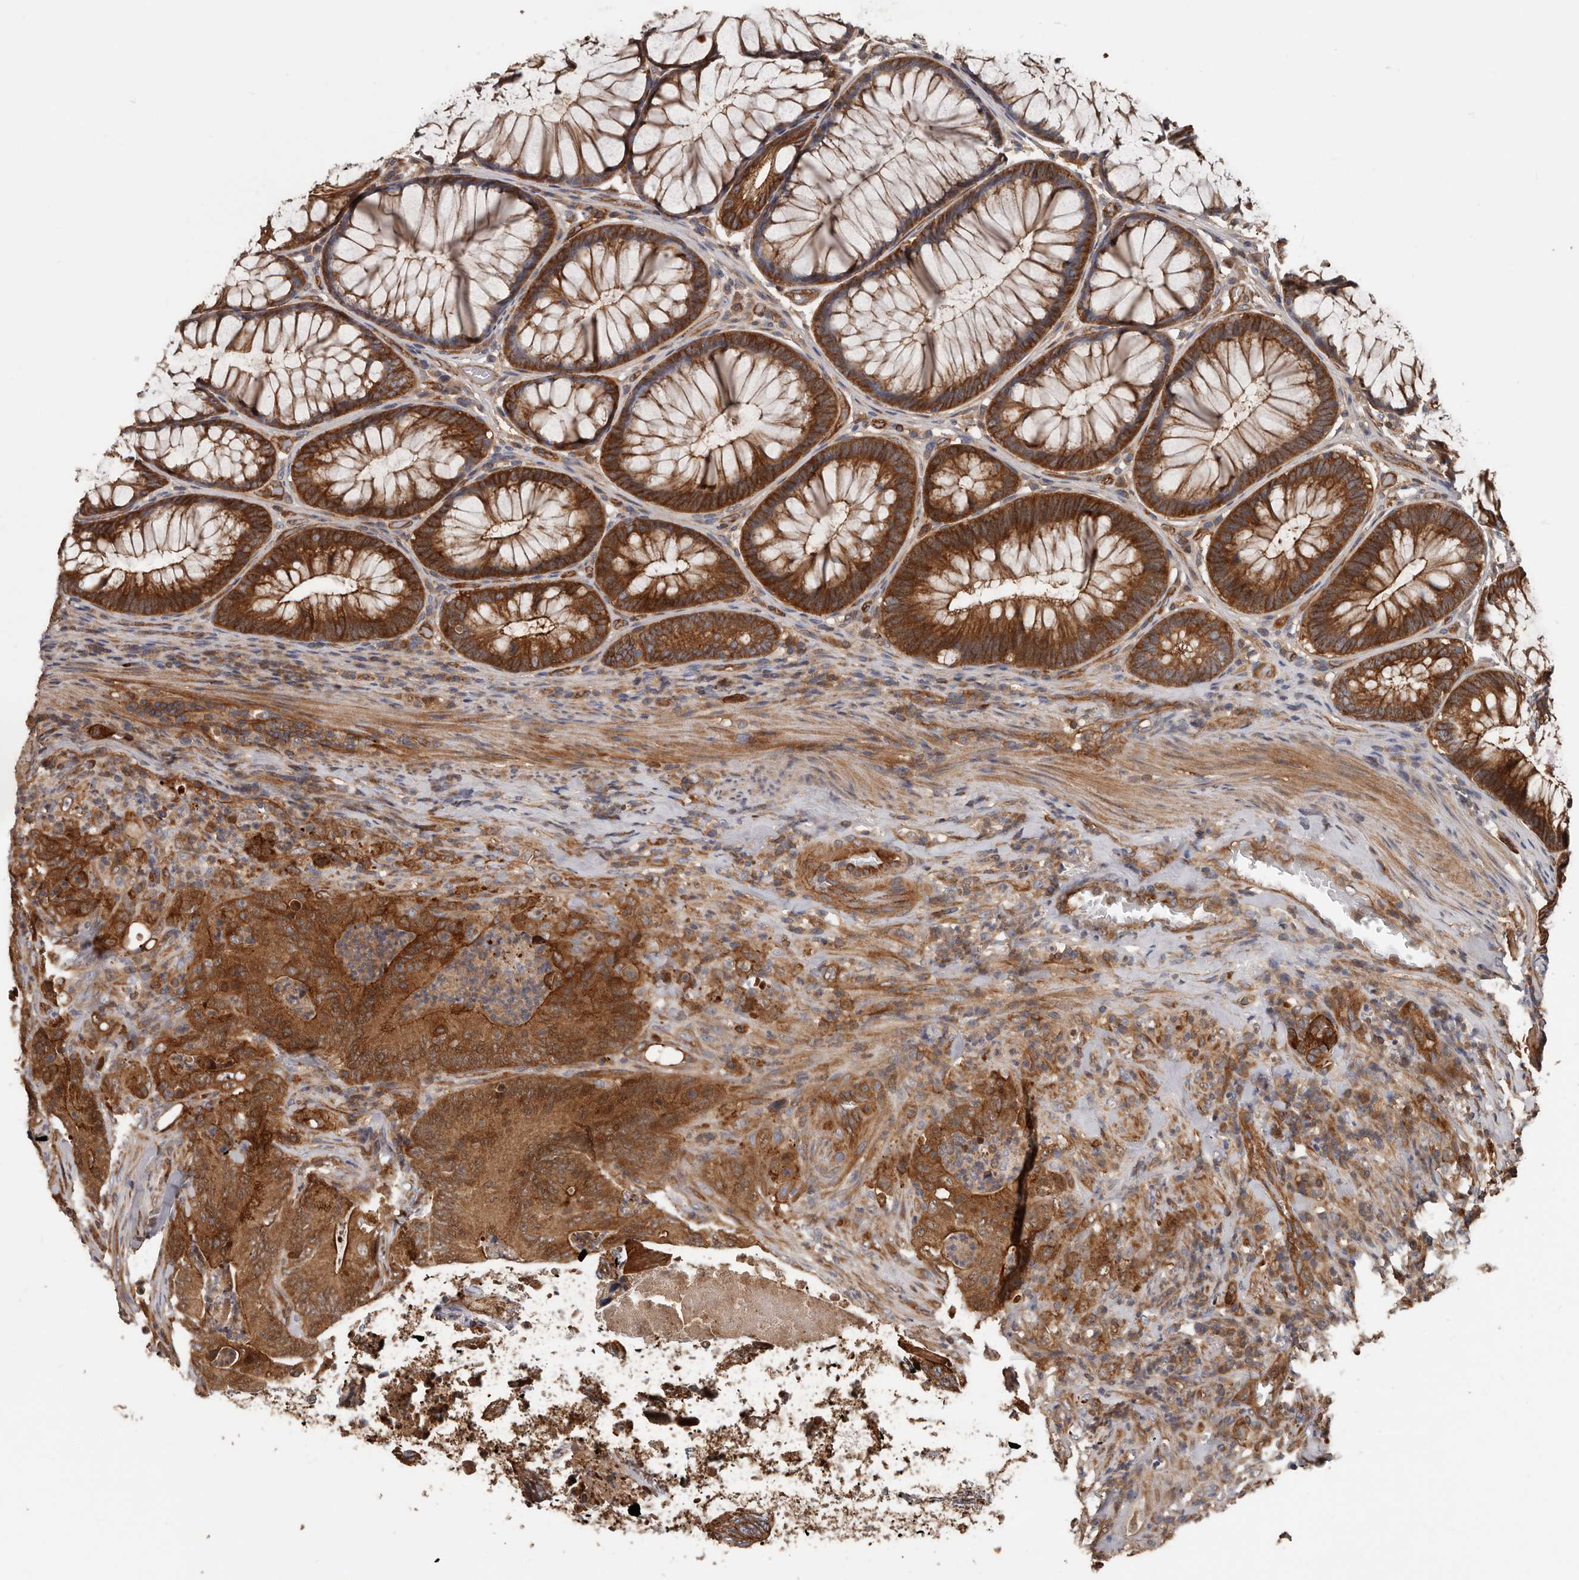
{"staining": {"intensity": "strong", "quantity": ">75%", "location": "cytoplasmic/membranous"}, "tissue": "colorectal cancer", "cell_type": "Tumor cells", "image_type": "cancer", "snomed": [{"axis": "morphology", "description": "Normal tissue, NOS"}, {"axis": "topography", "description": "Colon"}], "caption": "Protein staining shows strong cytoplasmic/membranous expression in approximately >75% of tumor cells in colorectal cancer.", "gene": "PNRC2", "patient": {"sex": "female", "age": 82}}